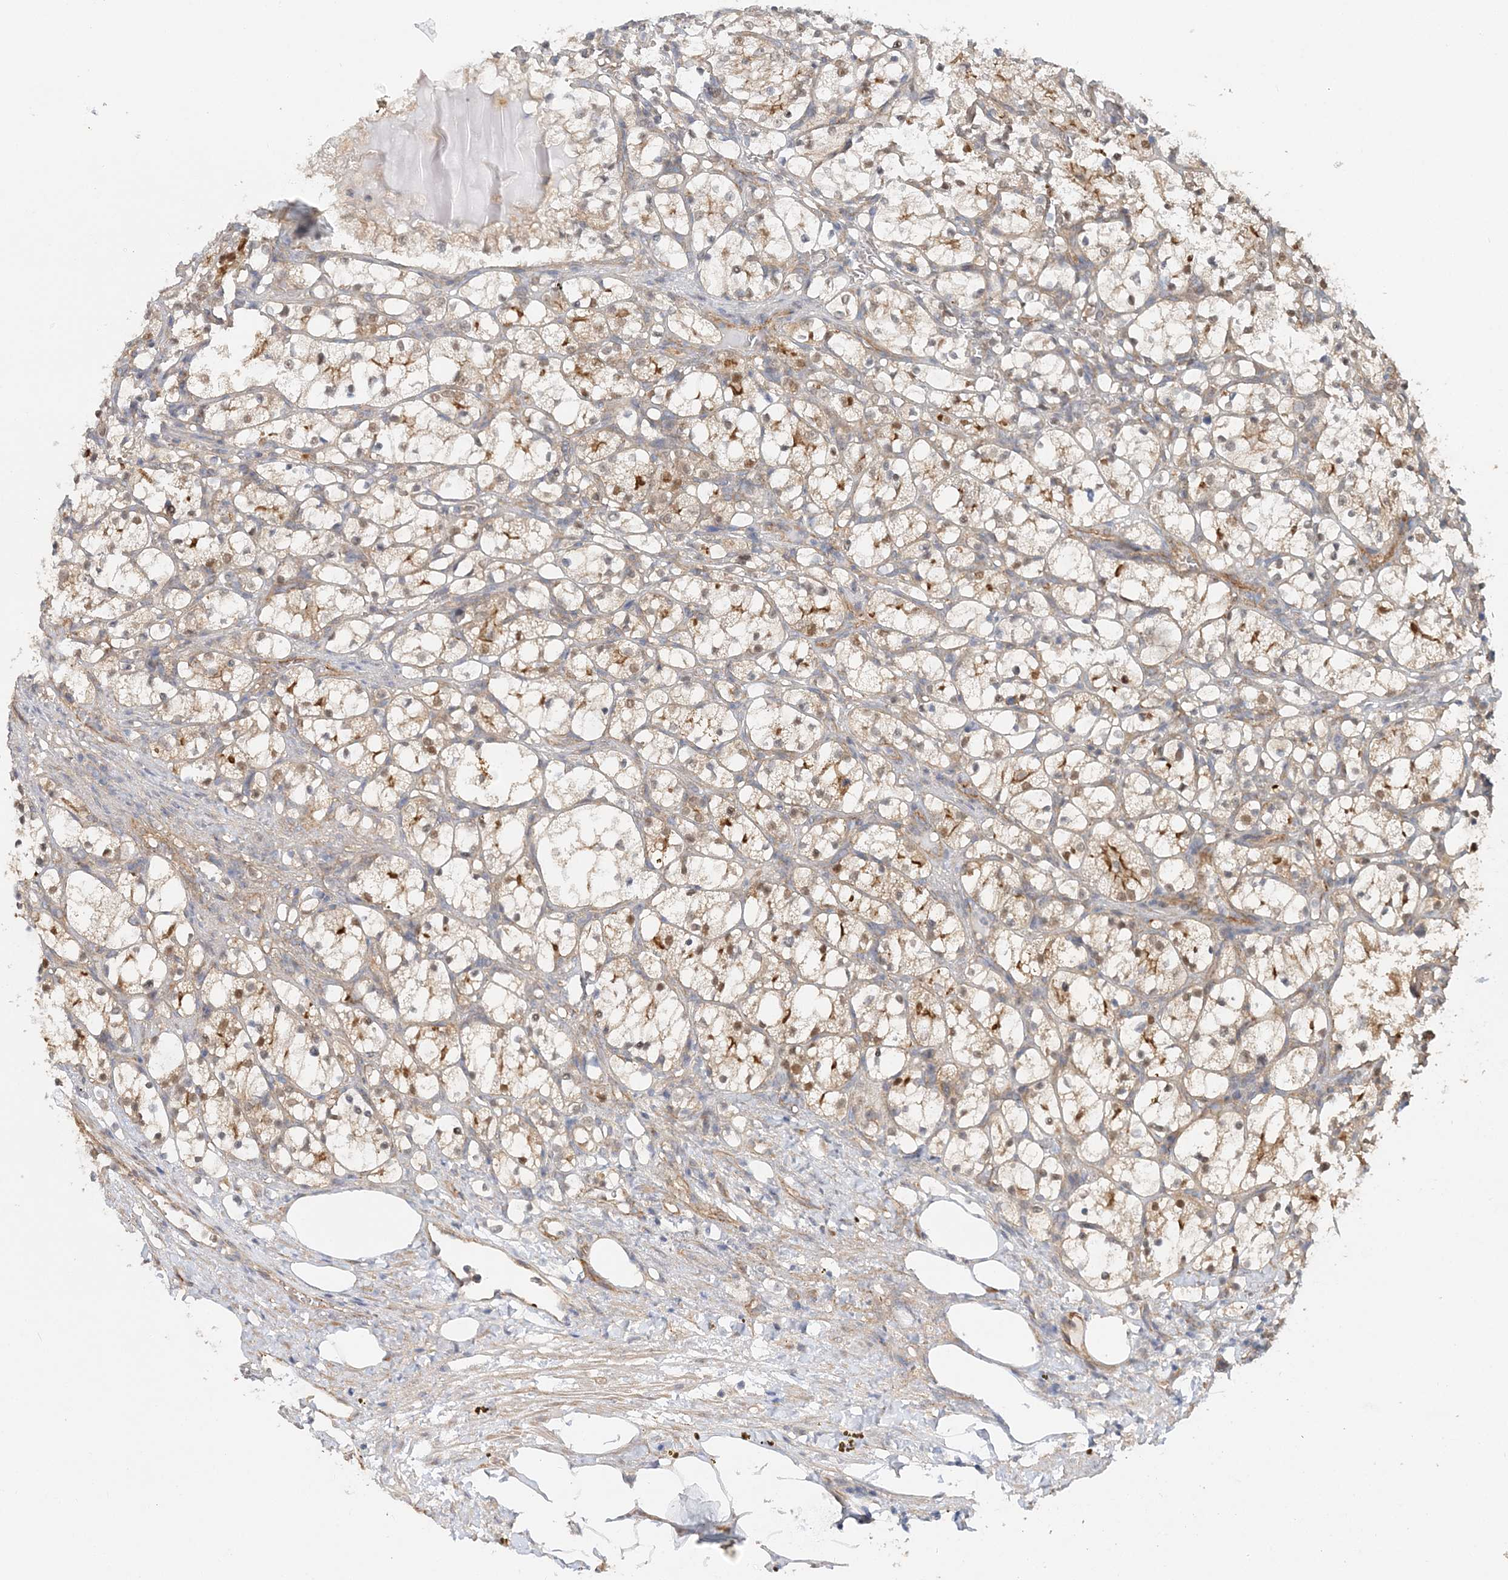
{"staining": {"intensity": "moderate", "quantity": "<25%", "location": "cytoplasmic/membranous,nuclear"}, "tissue": "renal cancer", "cell_type": "Tumor cells", "image_type": "cancer", "snomed": [{"axis": "morphology", "description": "Adenocarcinoma, NOS"}, {"axis": "topography", "description": "Kidney"}], "caption": "DAB immunohistochemical staining of human adenocarcinoma (renal) demonstrates moderate cytoplasmic/membranous and nuclear protein positivity in about <25% of tumor cells.", "gene": "MAT2B", "patient": {"sex": "female", "age": 69}}